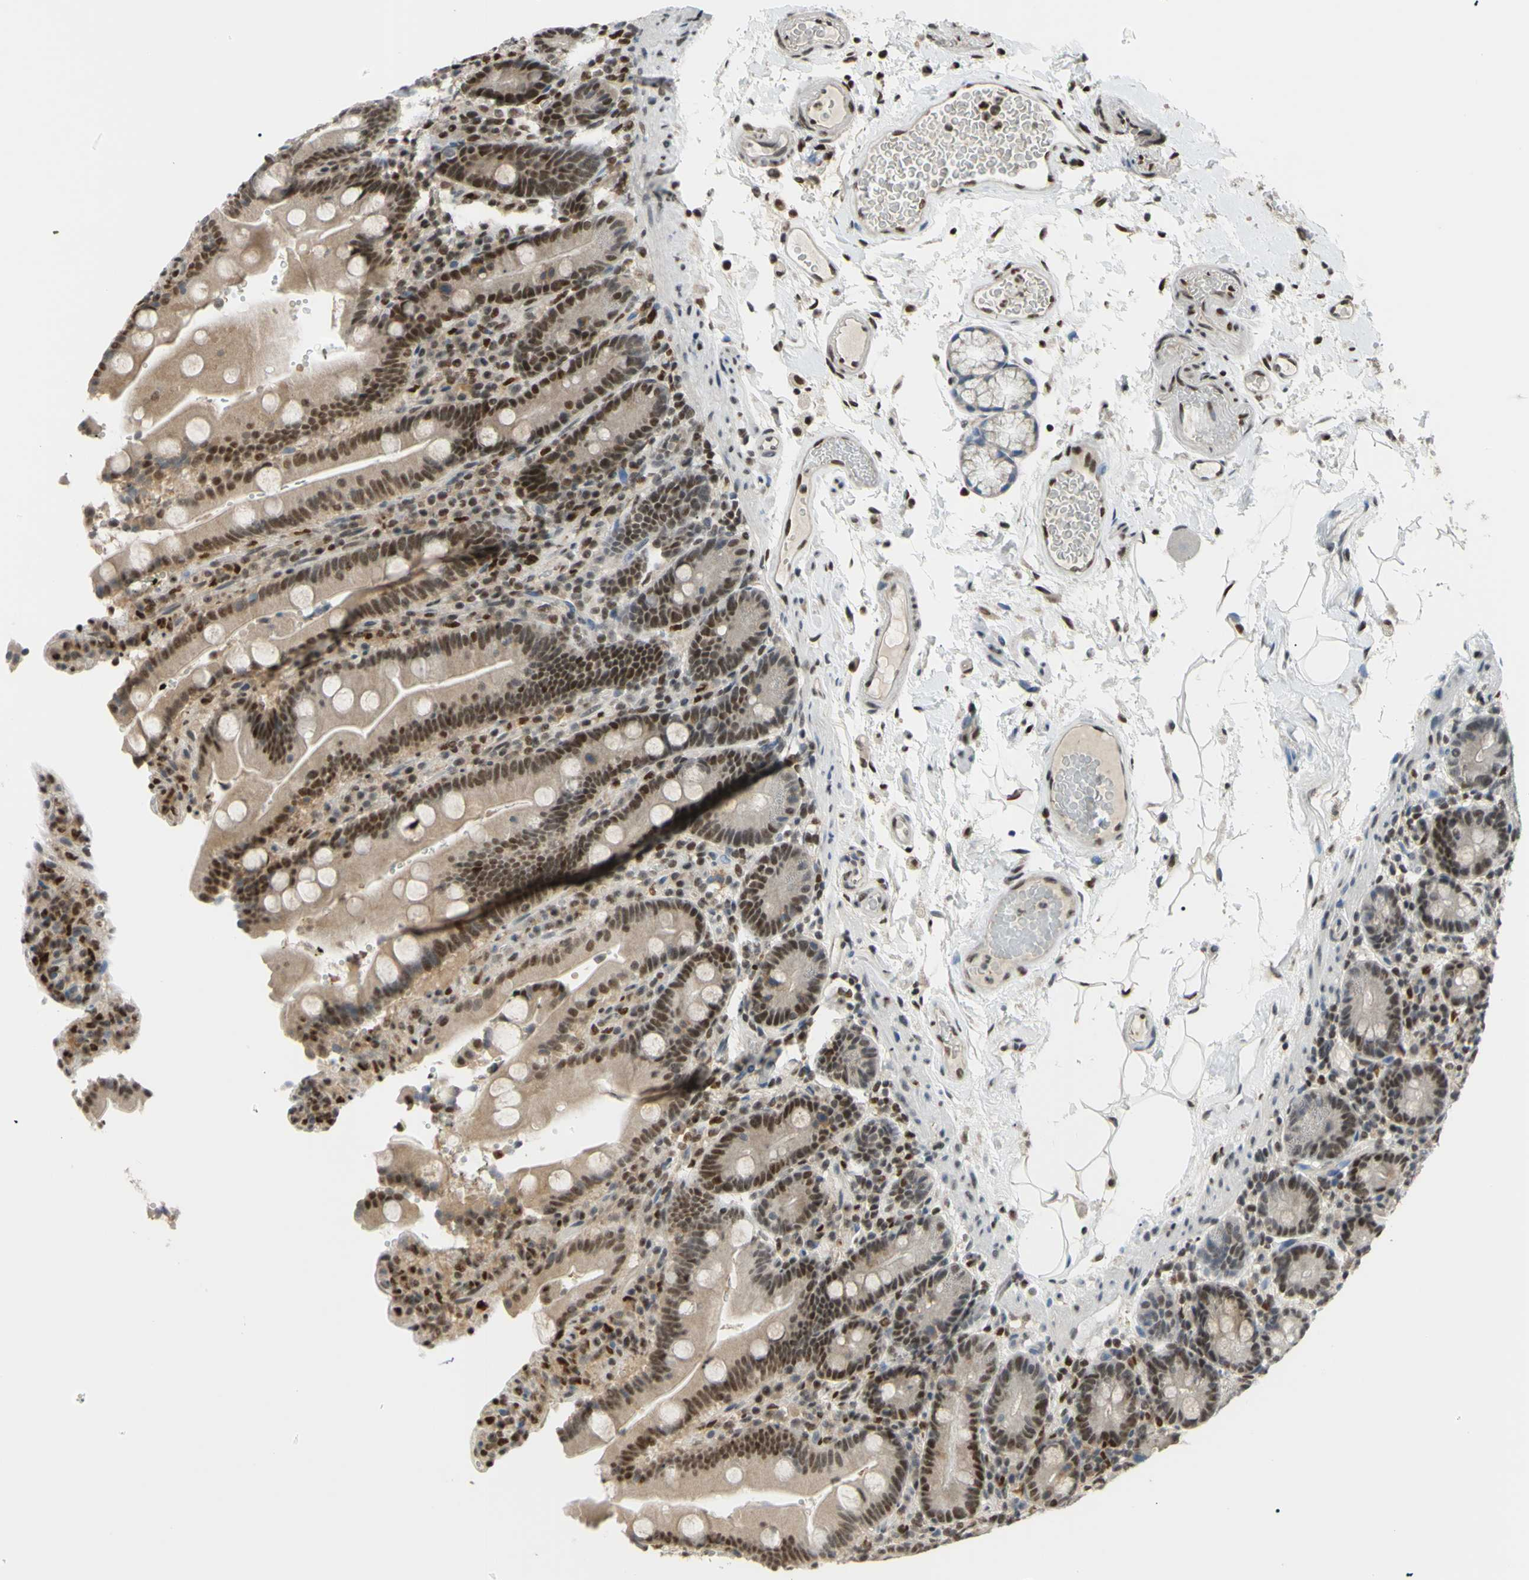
{"staining": {"intensity": "strong", "quantity": ">75%", "location": "cytoplasmic/membranous,nuclear"}, "tissue": "duodenum", "cell_type": "Glandular cells", "image_type": "normal", "snomed": [{"axis": "morphology", "description": "Normal tissue, NOS"}, {"axis": "topography", "description": "Small intestine, NOS"}], "caption": "Immunohistochemical staining of benign duodenum displays >75% levels of strong cytoplasmic/membranous,nuclear protein staining in about >75% of glandular cells. The protein of interest is shown in brown color, while the nuclei are stained blue.", "gene": "FKBP5", "patient": {"sex": "female", "age": 71}}